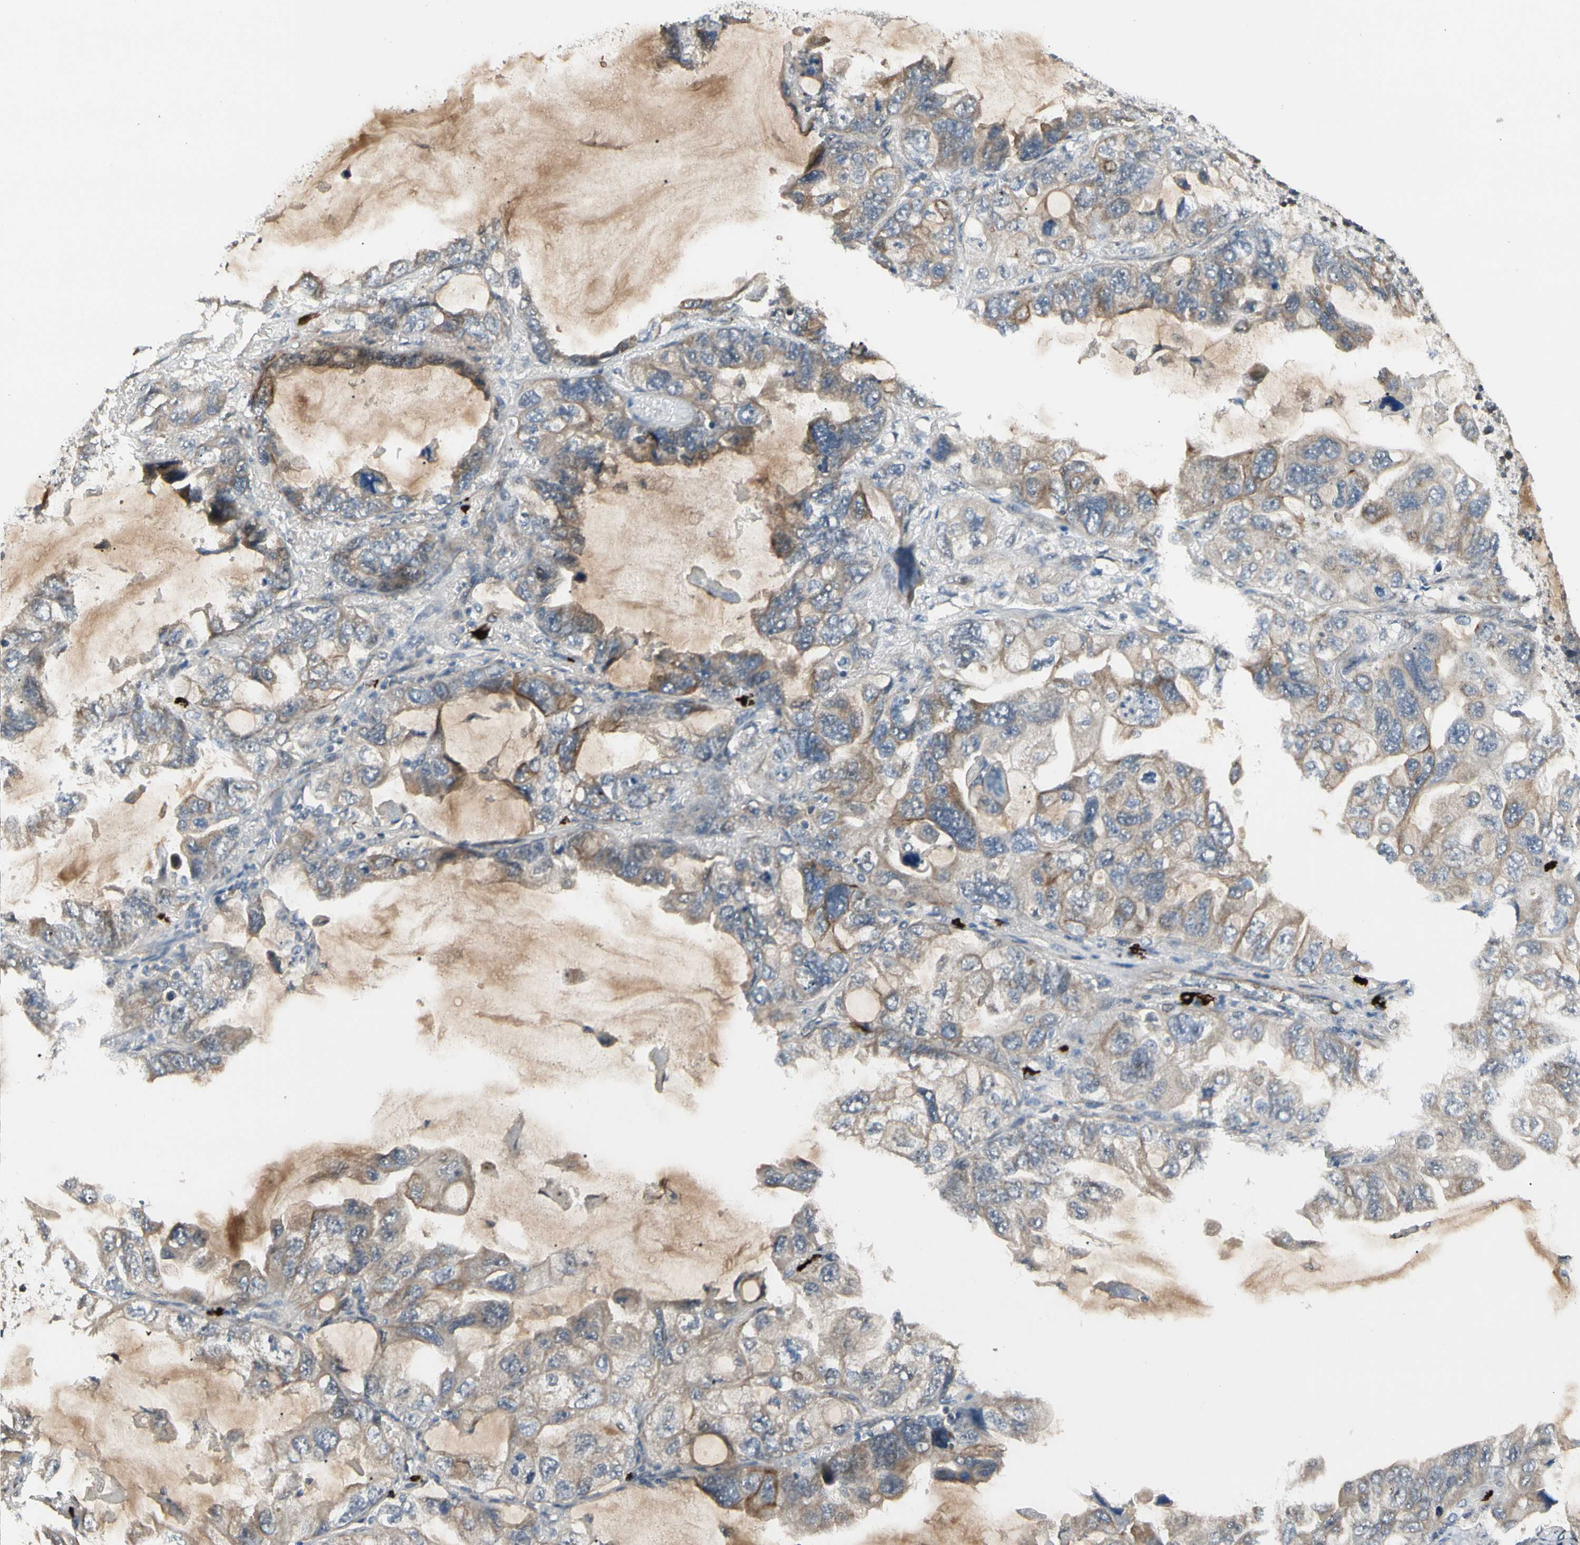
{"staining": {"intensity": "moderate", "quantity": "25%-75%", "location": "cytoplasmic/membranous"}, "tissue": "lung cancer", "cell_type": "Tumor cells", "image_type": "cancer", "snomed": [{"axis": "morphology", "description": "Squamous cell carcinoma, NOS"}, {"axis": "topography", "description": "Lung"}], "caption": "Immunohistochemistry (IHC) (DAB) staining of human lung squamous cell carcinoma shows moderate cytoplasmic/membranous protein positivity in approximately 25%-75% of tumor cells.", "gene": "ATG4C", "patient": {"sex": "female", "age": 73}}